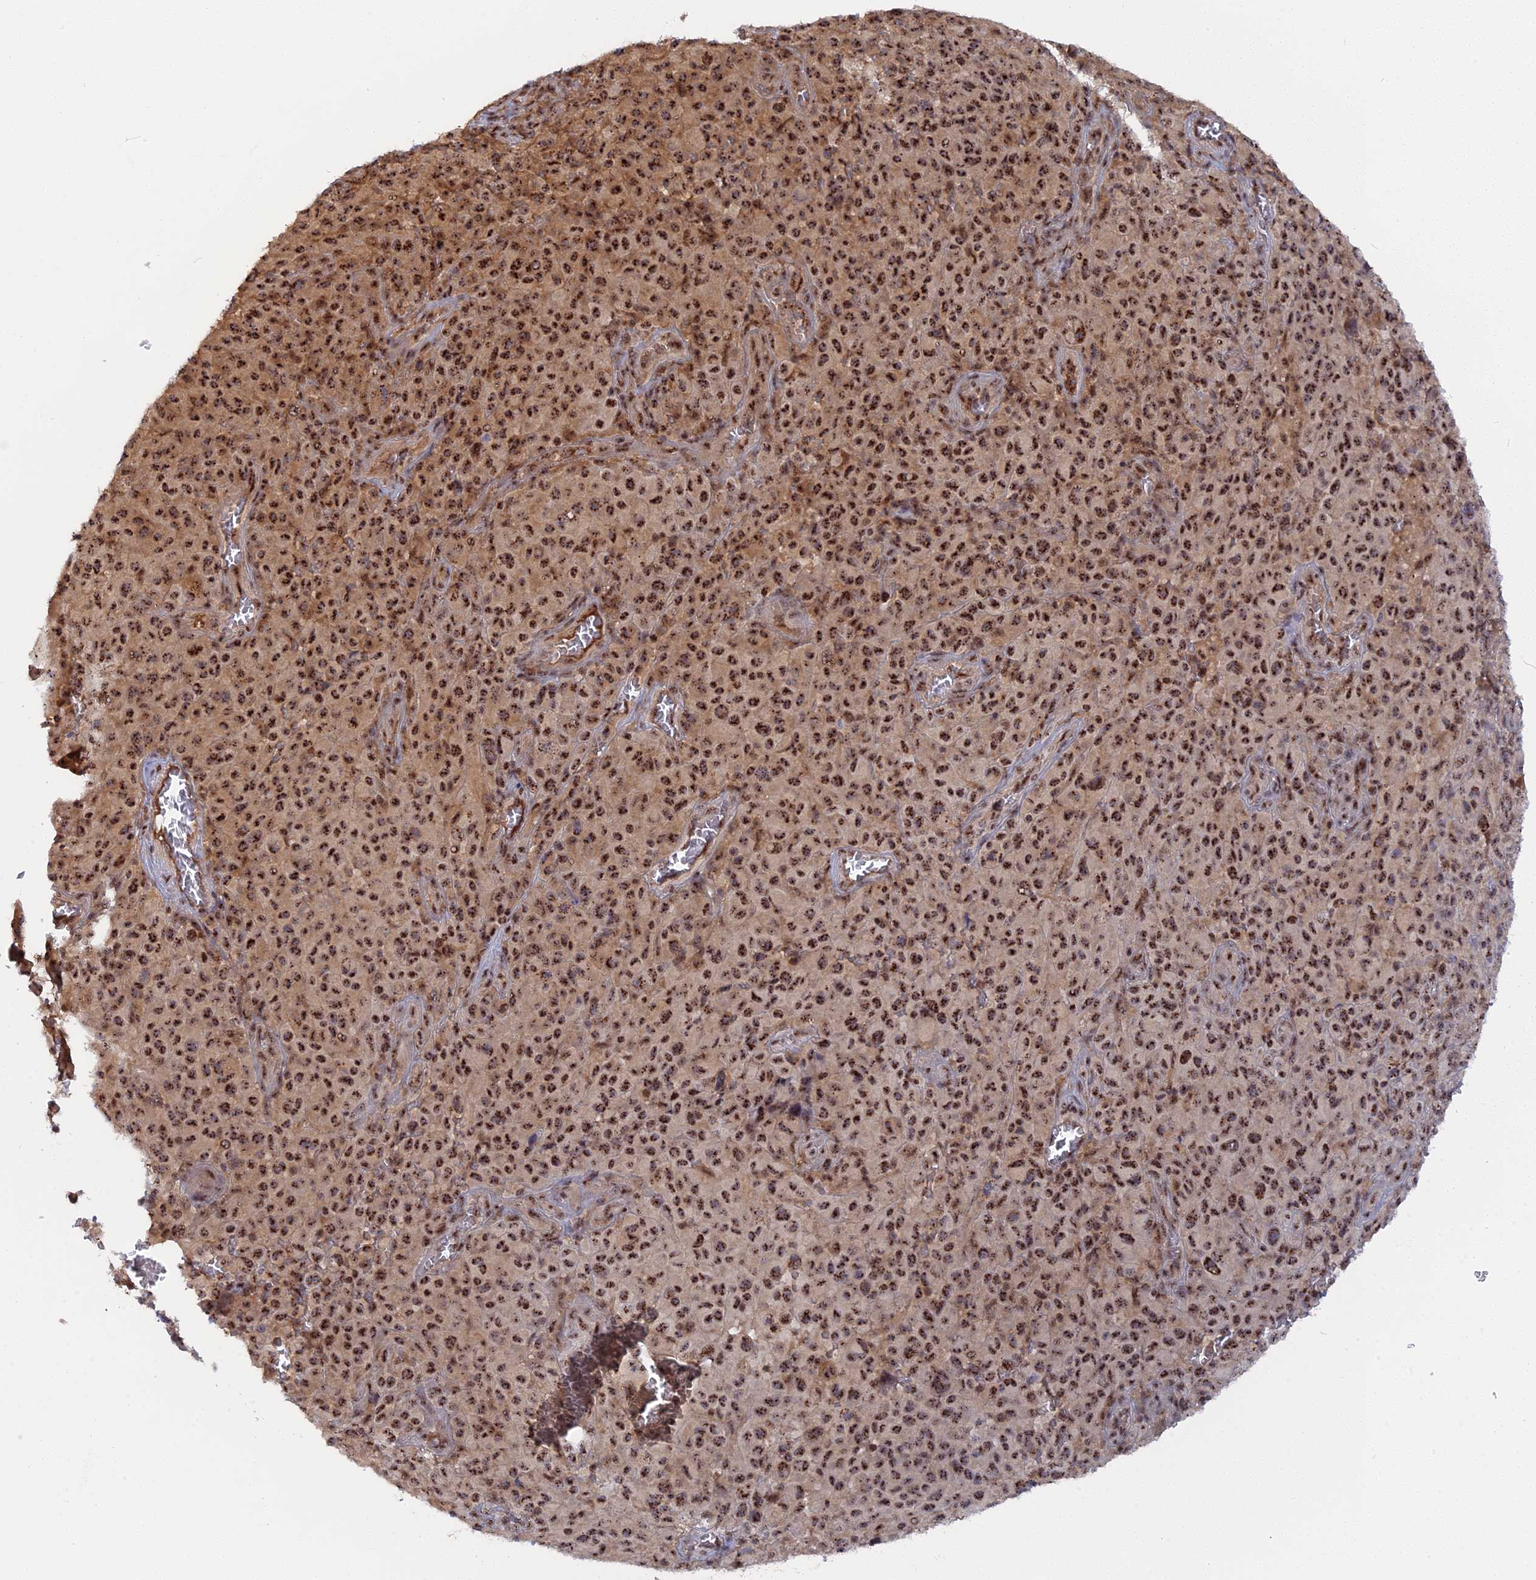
{"staining": {"intensity": "moderate", "quantity": ">75%", "location": "nuclear"}, "tissue": "melanoma", "cell_type": "Tumor cells", "image_type": "cancer", "snomed": [{"axis": "morphology", "description": "Malignant melanoma, NOS"}, {"axis": "topography", "description": "Skin"}], "caption": "The photomicrograph shows staining of malignant melanoma, revealing moderate nuclear protein staining (brown color) within tumor cells.", "gene": "TAB1", "patient": {"sex": "female", "age": 82}}